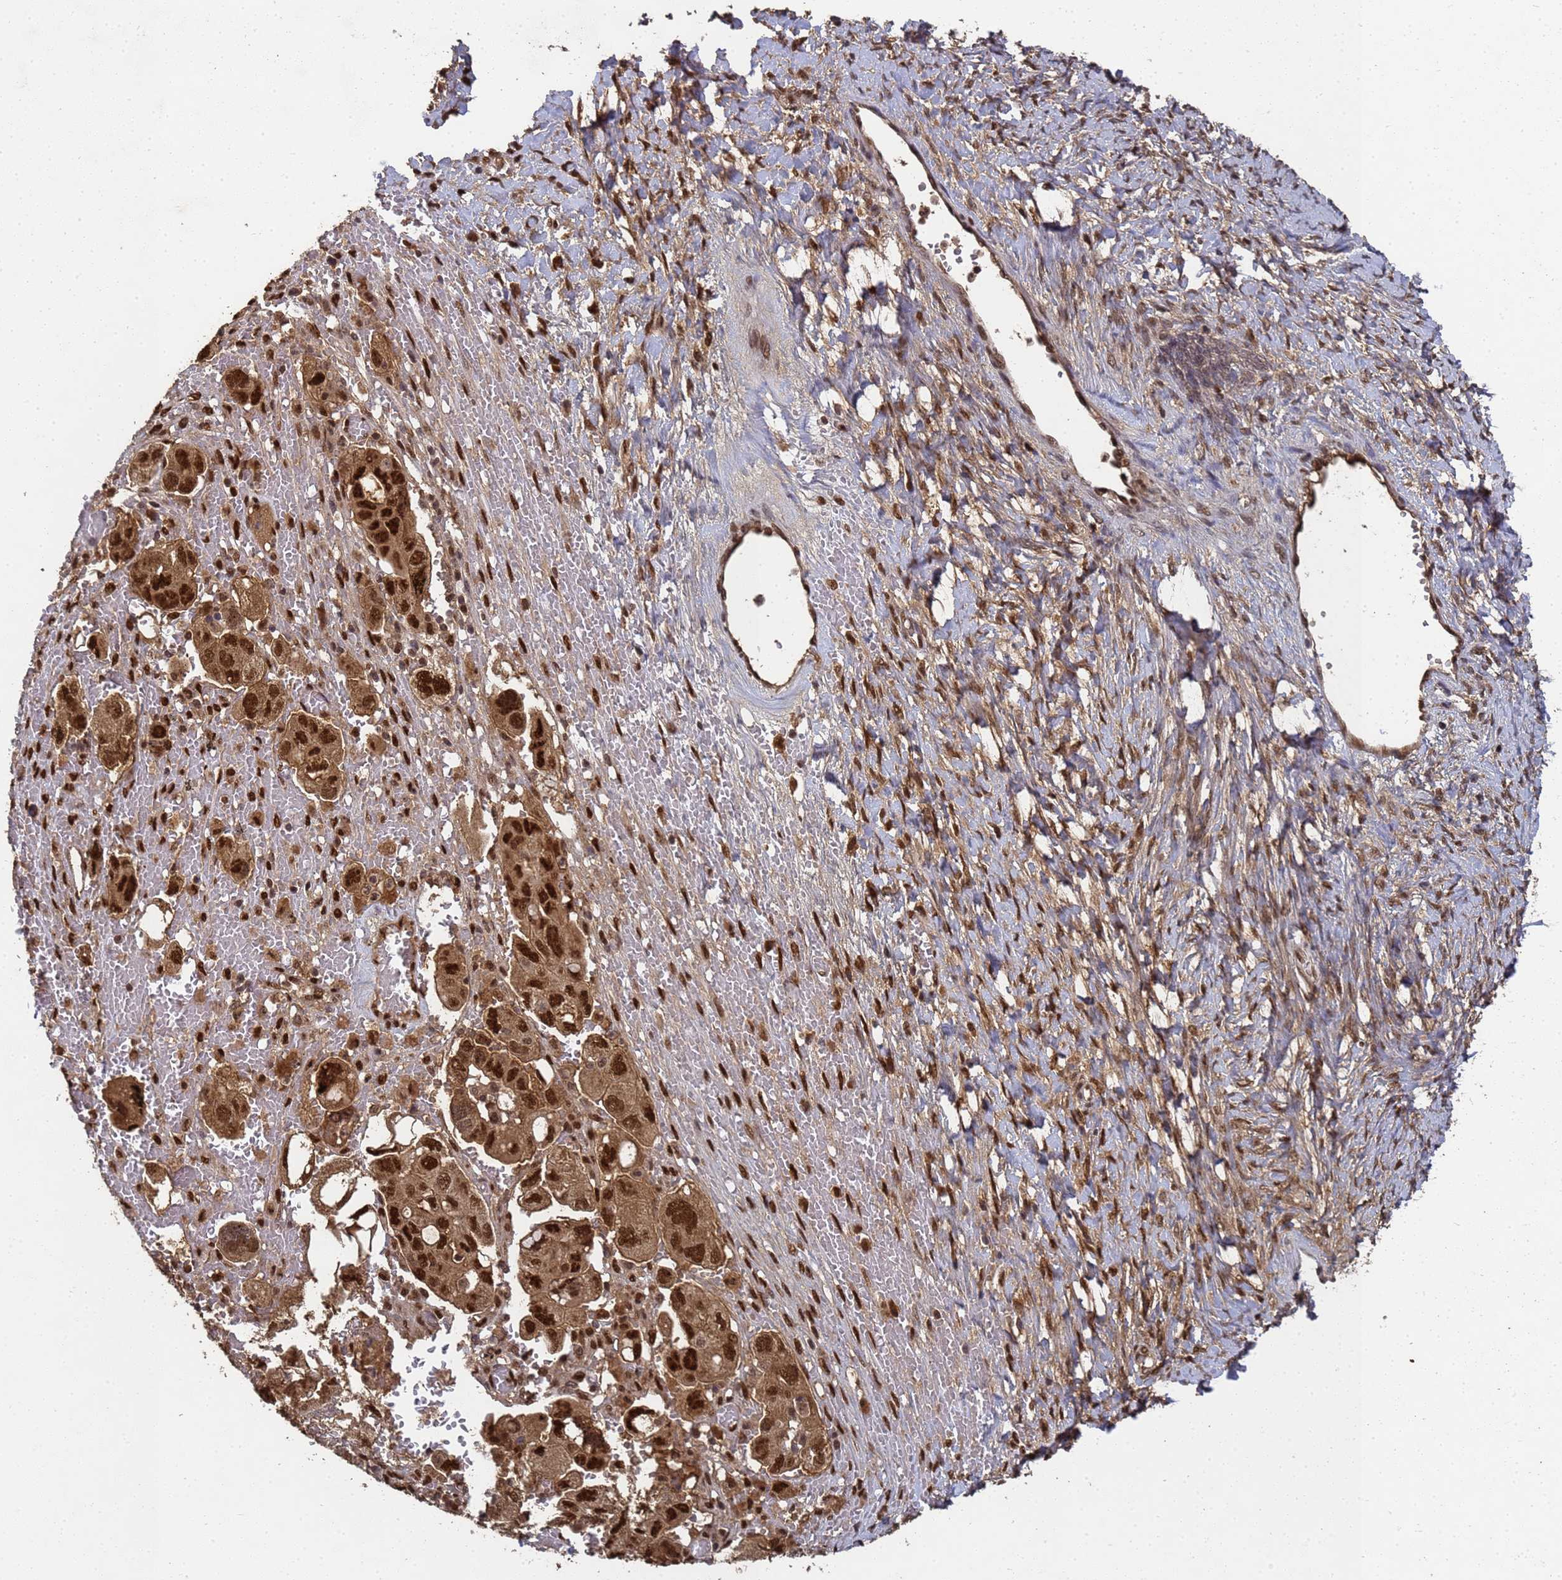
{"staining": {"intensity": "strong", "quantity": ">75%", "location": "cytoplasmic/membranous,nuclear"}, "tissue": "ovarian cancer", "cell_type": "Tumor cells", "image_type": "cancer", "snomed": [{"axis": "morphology", "description": "Carcinoma, NOS"}, {"axis": "morphology", "description": "Cystadenocarcinoma, serous, NOS"}, {"axis": "topography", "description": "Ovary"}], "caption": "Protein staining shows strong cytoplasmic/membranous and nuclear staining in approximately >75% of tumor cells in ovarian cancer. The staining was performed using DAB to visualize the protein expression in brown, while the nuclei were stained in blue with hematoxylin (Magnification: 20x).", "gene": "SECISBP2", "patient": {"sex": "female", "age": 69}}